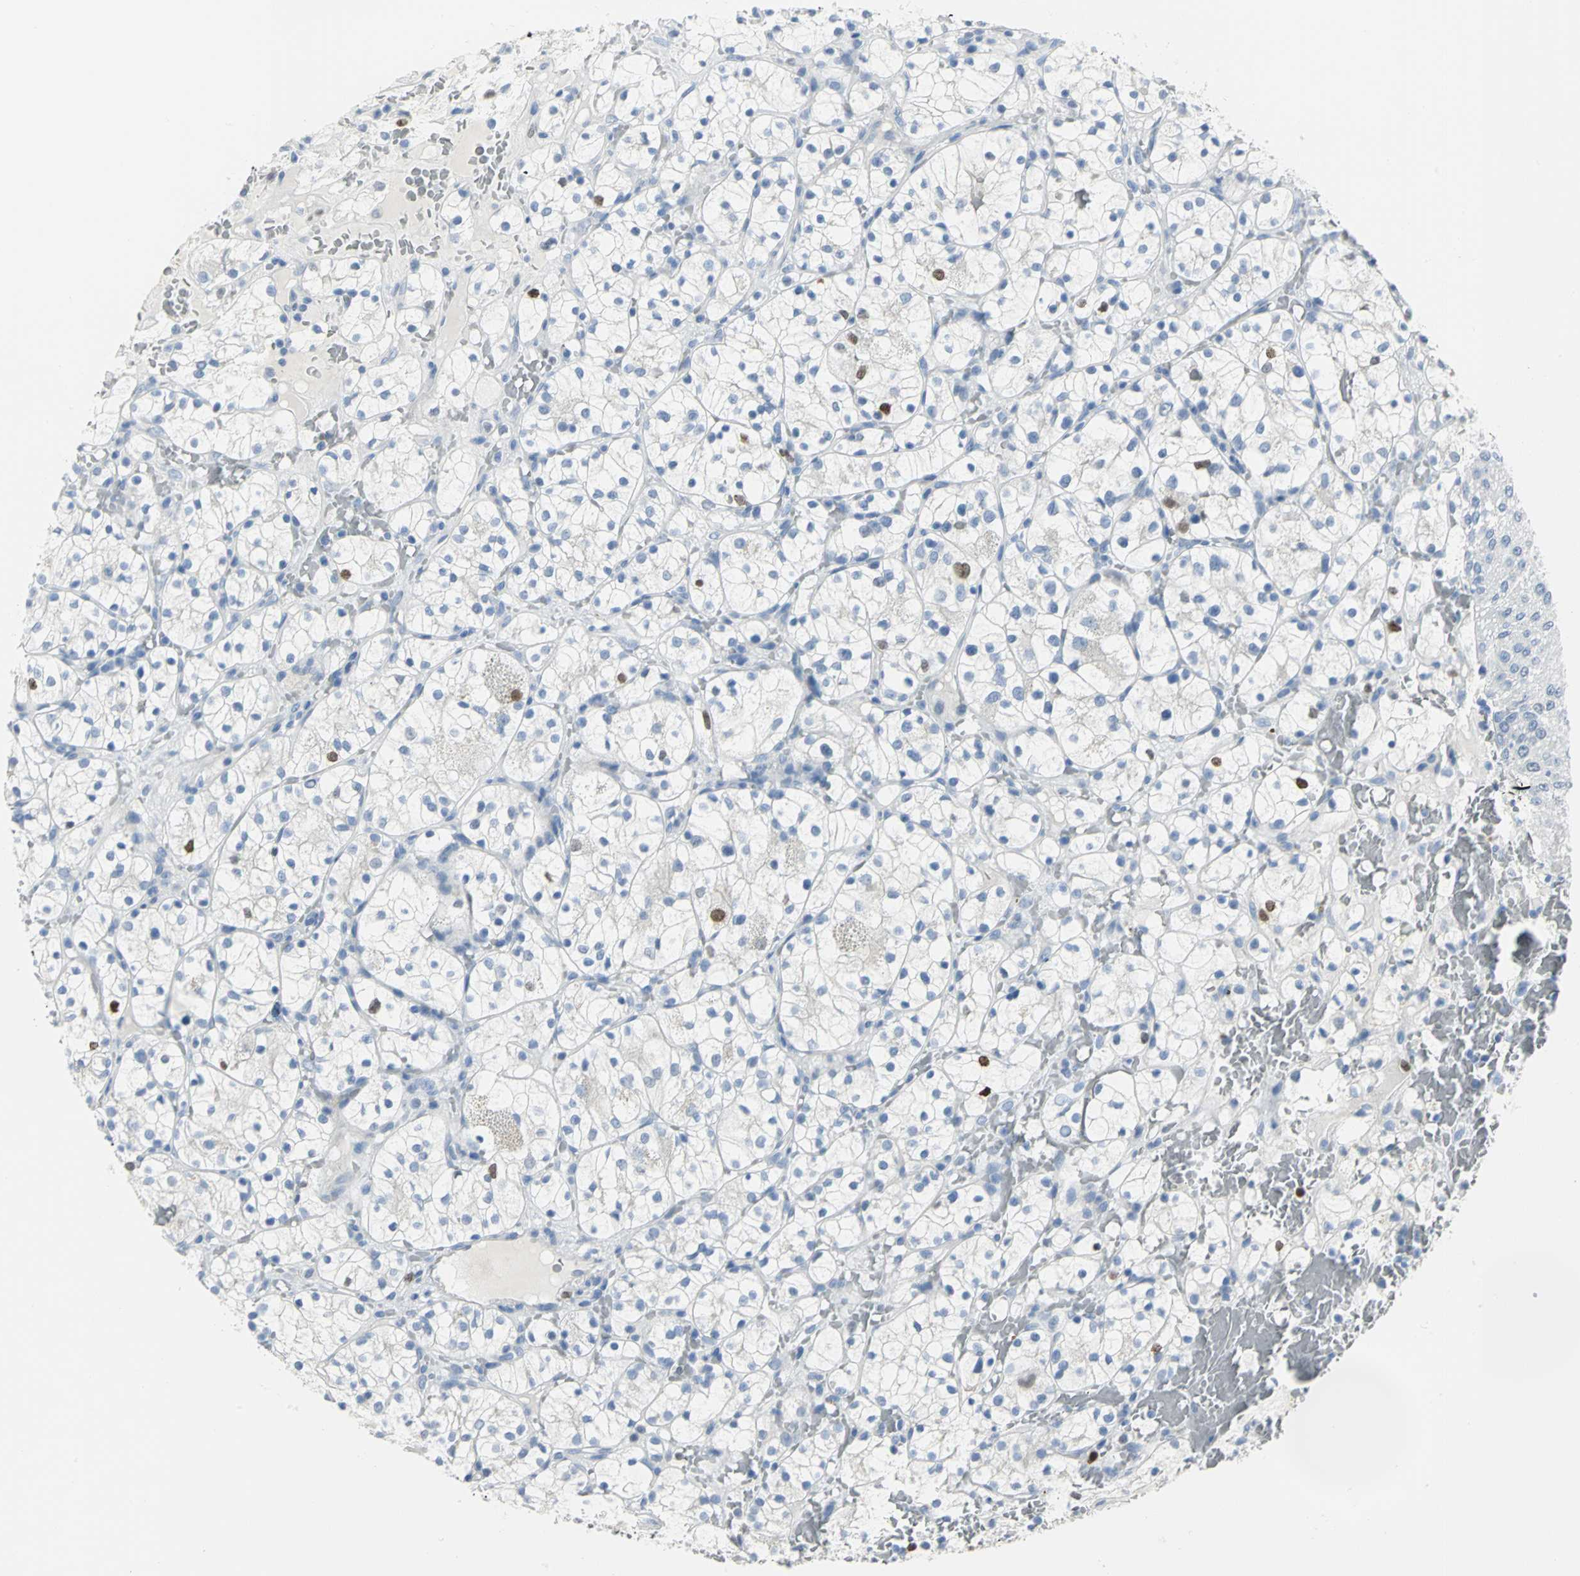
{"staining": {"intensity": "negative", "quantity": "none", "location": "none"}, "tissue": "renal cancer", "cell_type": "Tumor cells", "image_type": "cancer", "snomed": [{"axis": "morphology", "description": "Adenocarcinoma, NOS"}, {"axis": "topography", "description": "Kidney"}], "caption": "Human renal cancer (adenocarcinoma) stained for a protein using immunohistochemistry shows no staining in tumor cells.", "gene": "MCM3", "patient": {"sex": "female", "age": 60}}